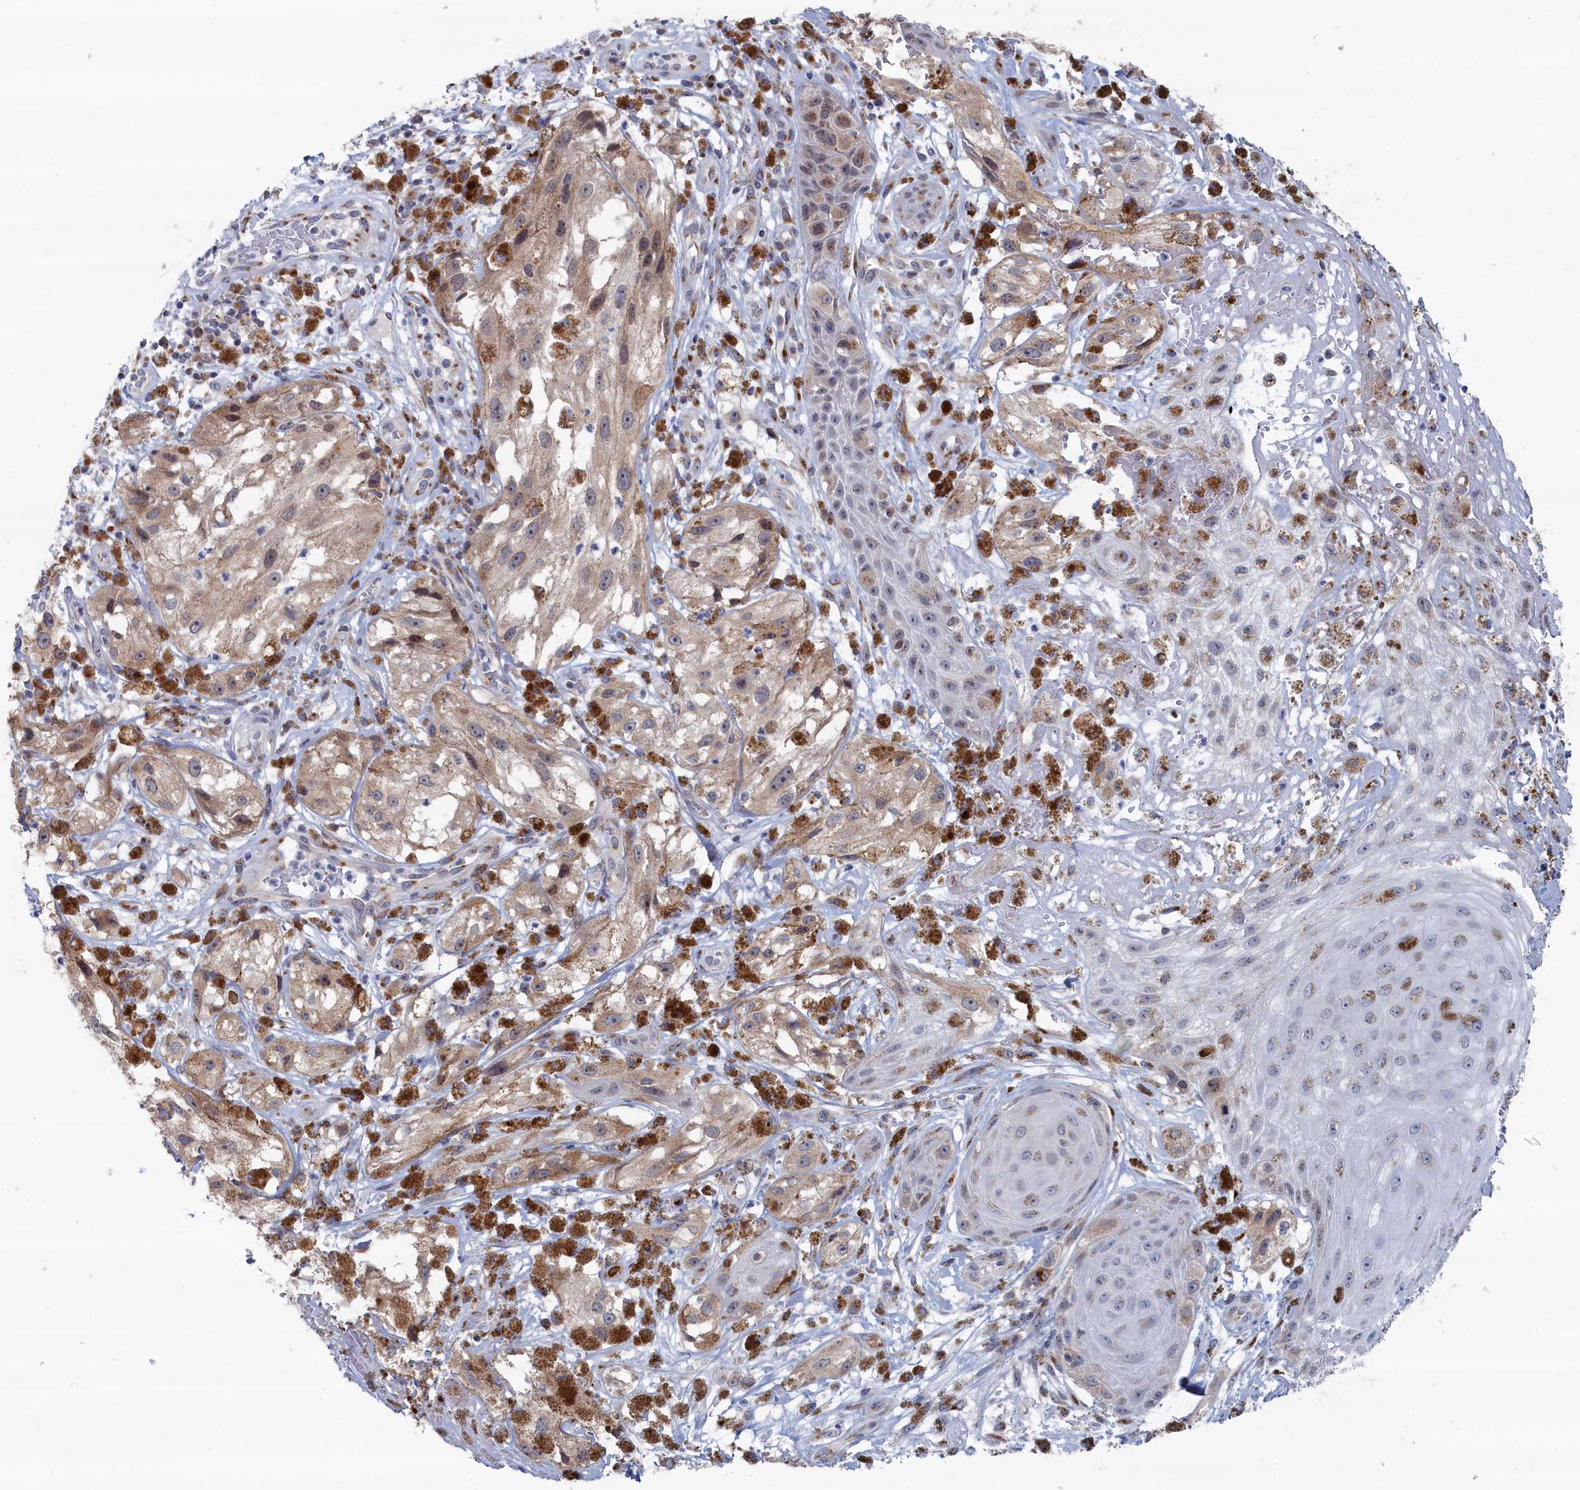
{"staining": {"intensity": "moderate", "quantity": ">75%", "location": "cytoplasmic/membranous"}, "tissue": "melanoma", "cell_type": "Tumor cells", "image_type": "cancer", "snomed": [{"axis": "morphology", "description": "Malignant melanoma, NOS"}, {"axis": "topography", "description": "Skin"}], "caption": "Protein analysis of malignant melanoma tissue reveals moderate cytoplasmic/membranous staining in approximately >75% of tumor cells.", "gene": "IRX1", "patient": {"sex": "male", "age": 88}}